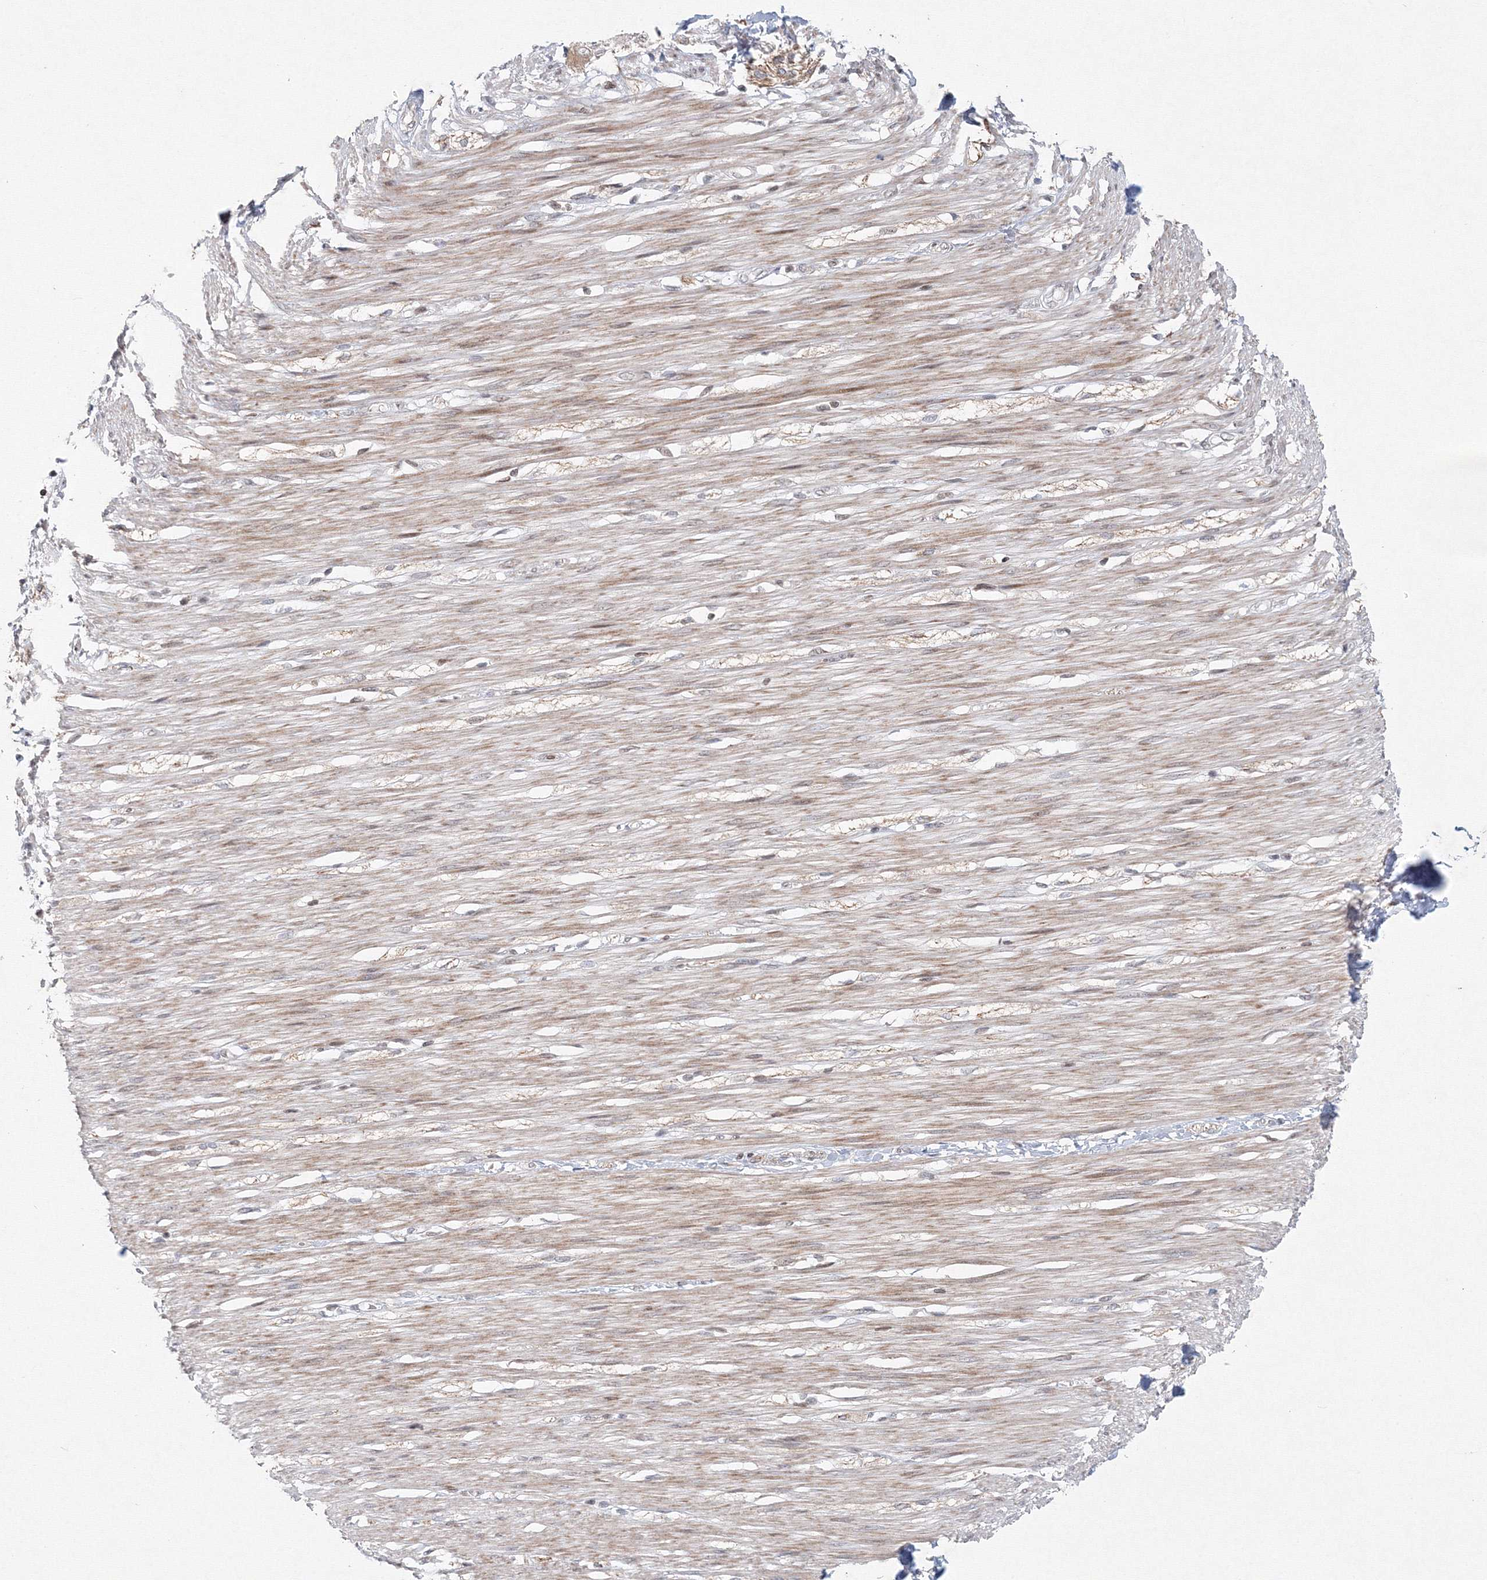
{"staining": {"intensity": "moderate", "quantity": "25%-75%", "location": "cytoplasmic/membranous"}, "tissue": "smooth muscle", "cell_type": "Smooth muscle cells", "image_type": "normal", "snomed": [{"axis": "morphology", "description": "Normal tissue, NOS"}, {"axis": "morphology", "description": "Adenocarcinoma, NOS"}, {"axis": "topography", "description": "Colon"}, {"axis": "topography", "description": "Peripheral nerve tissue"}], "caption": "This histopathology image demonstrates immunohistochemistry (IHC) staining of normal smooth muscle, with medium moderate cytoplasmic/membranous staining in approximately 25%-75% of smooth muscle cells.", "gene": "KIF4A", "patient": {"sex": "male", "age": 14}}